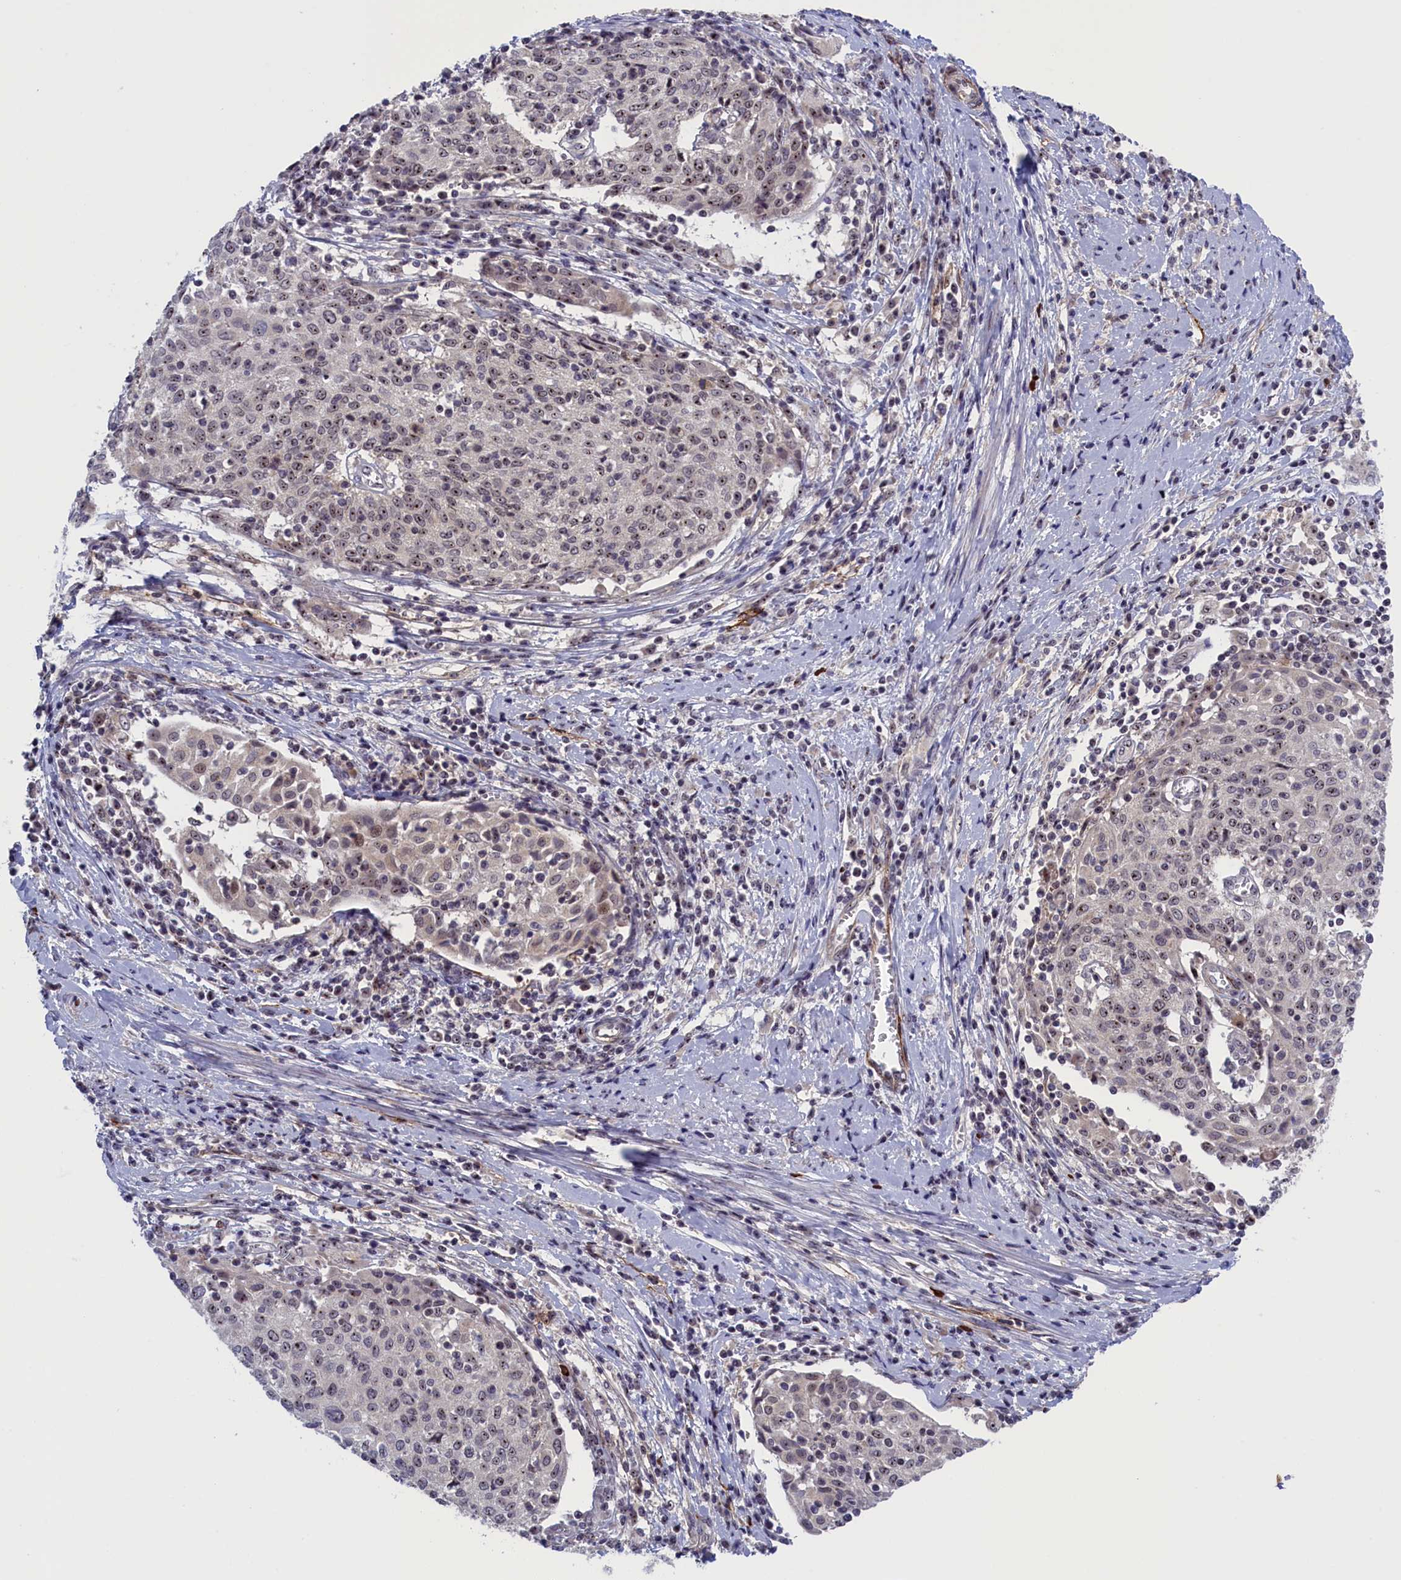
{"staining": {"intensity": "weak", "quantity": "25%-75%", "location": "nuclear"}, "tissue": "cervical cancer", "cell_type": "Tumor cells", "image_type": "cancer", "snomed": [{"axis": "morphology", "description": "Squamous cell carcinoma, NOS"}, {"axis": "topography", "description": "Cervix"}], "caption": "Protein expression analysis of human squamous cell carcinoma (cervical) reveals weak nuclear positivity in approximately 25%-75% of tumor cells.", "gene": "PPAN", "patient": {"sex": "female", "age": 52}}